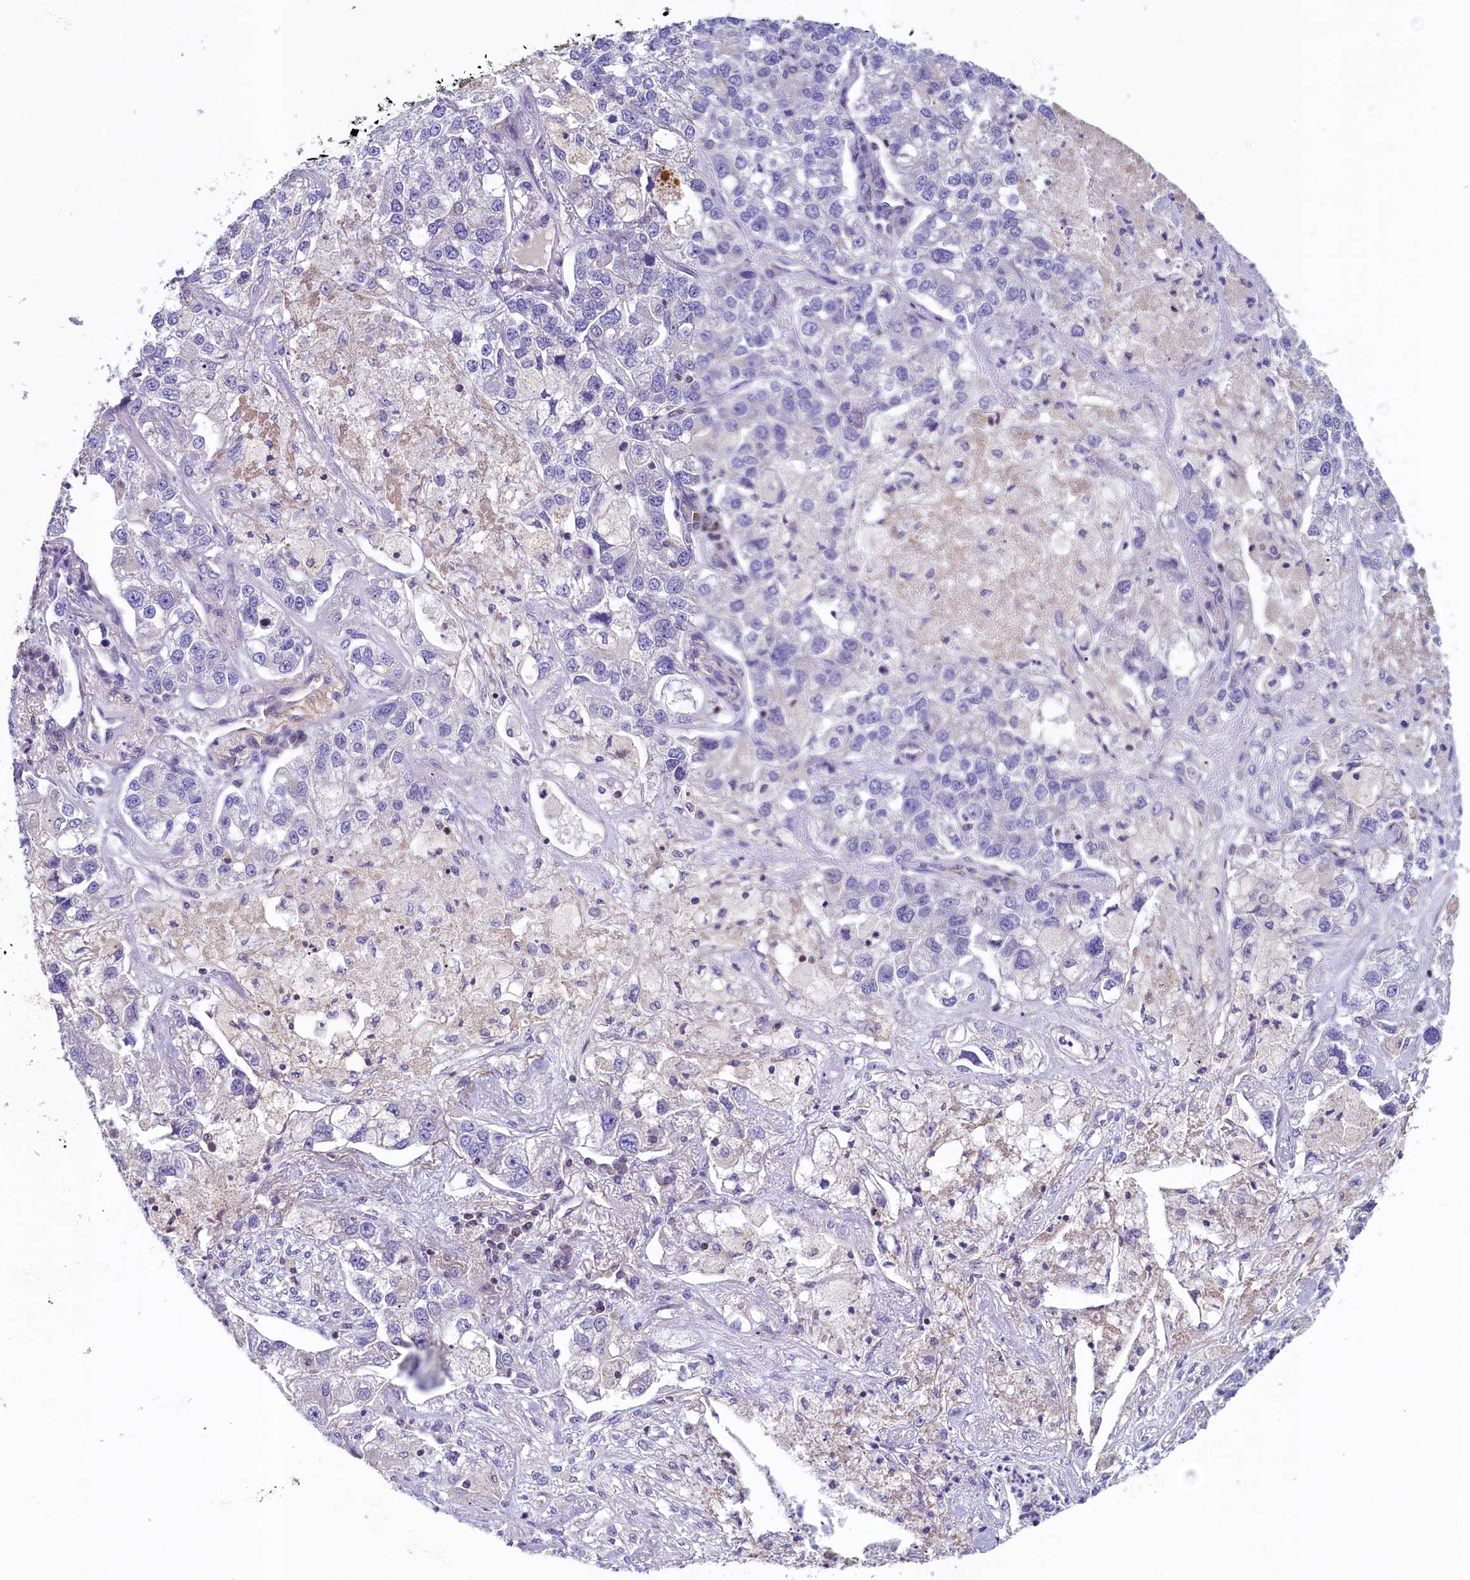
{"staining": {"intensity": "negative", "quantity": "none", "location": "none"}, "tissue": "lung cancer", "cell_type": "Tumor cells", "image_type": "cancer", "snomed": [{"axis": "morphology", "description": "Adenocarcinoma, NOS"}, {"axis": "topography", "description": "Lung"}], "caption": "Tumor cells show no significant expression in lung cancer (adenocarcinoma).", "gene": "TRAF3IP3", "patient": {"sex": "male", "age": 49}}